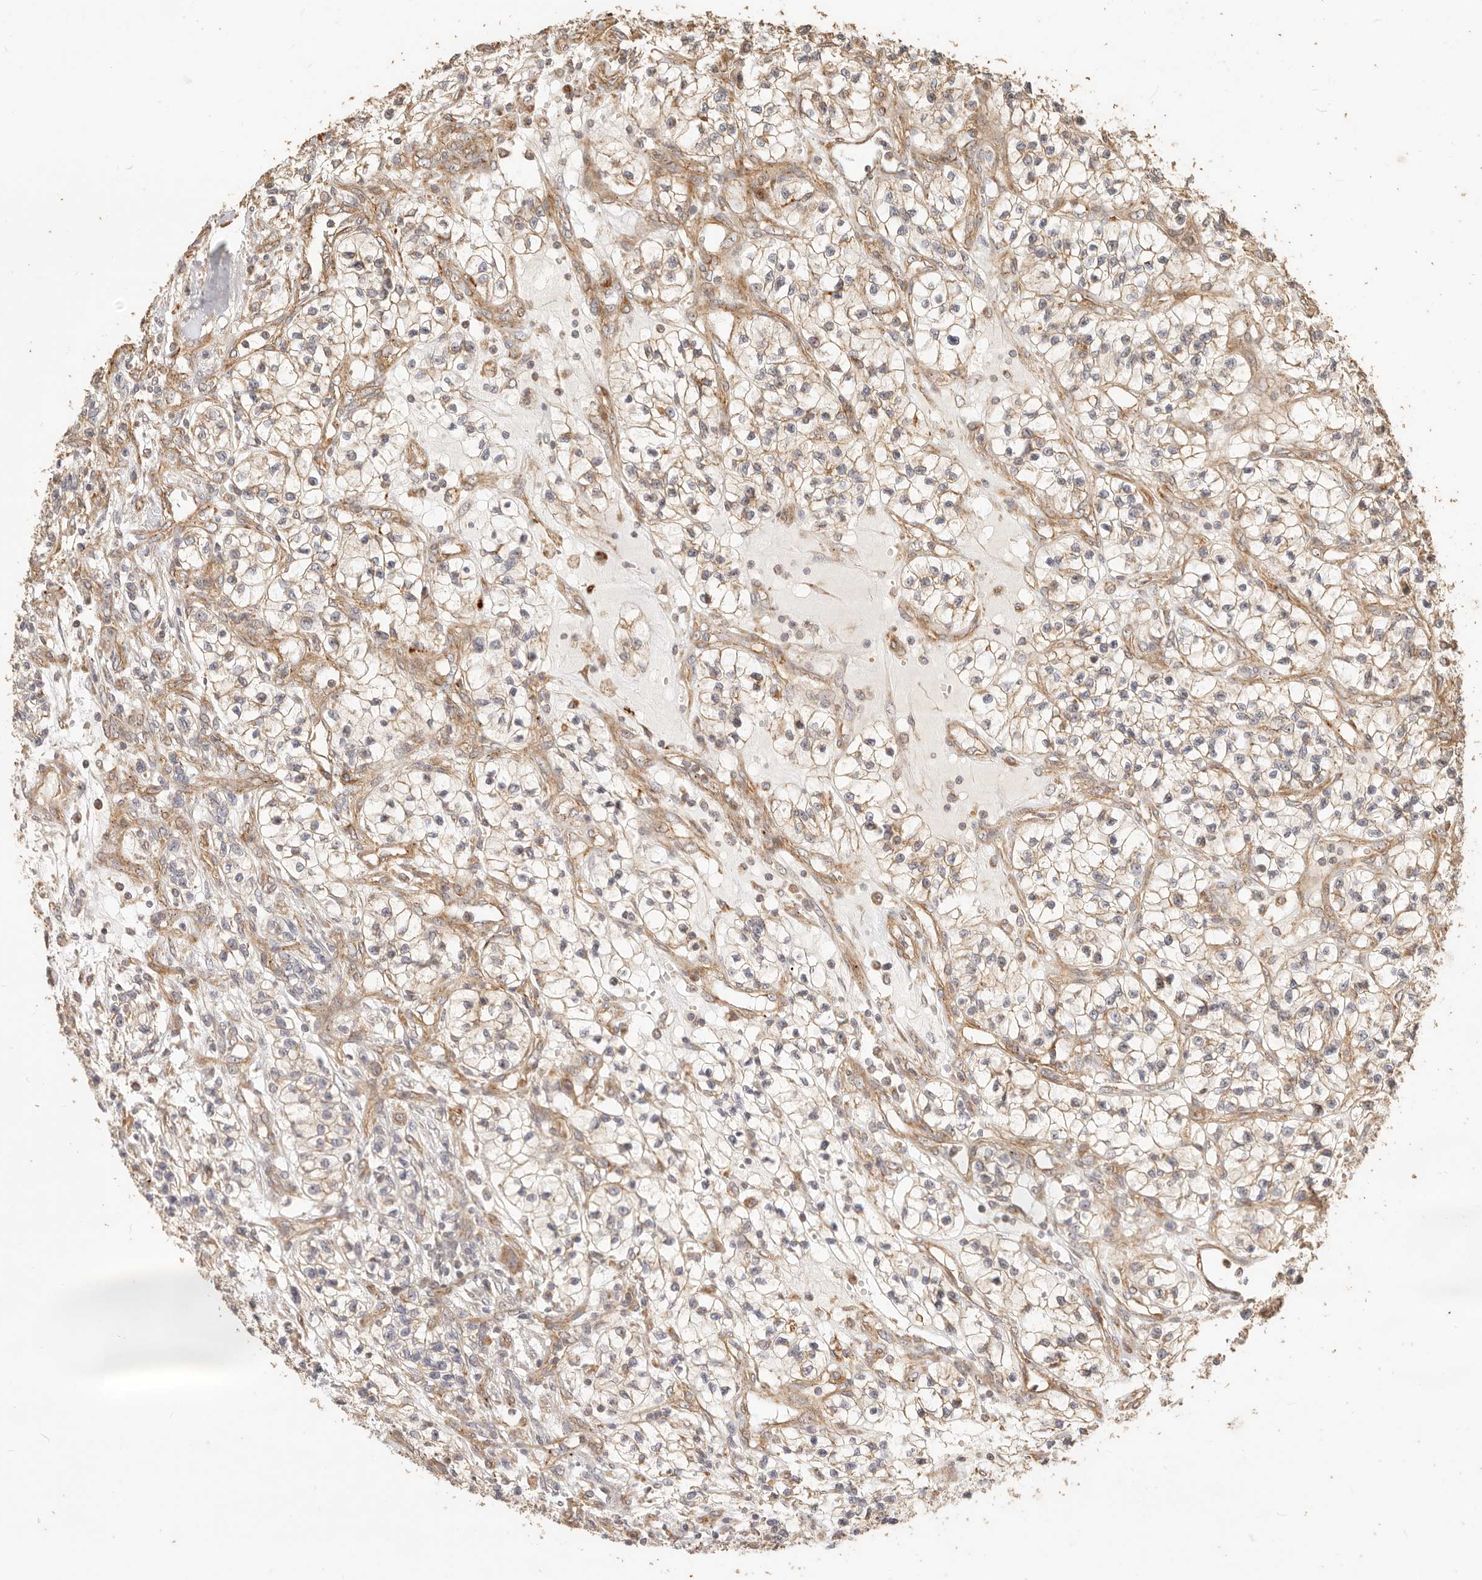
{"staining": {"intensity": "weak", "quantity": "25%-75%", "location": "cytoplasmic/membranous"}, "tissue": "renal cancer", "cell_type": "Tumor cells", "image_type": "cancer", "snomed": [{"axis": "morphology", "description": "Adenocarcinoma, NOS"}, {"axis": "topography", "description": "Kidney"}], "caption": "Immunohistochemical staining of adenocarcinoma (renal) demonstrates low levels of weak cytoplasmic/membranous protein expression in approximately 25%-75% of tumor cells.", "gene": "PTPN22", "patient": {"sex": "female", "age": 57}}